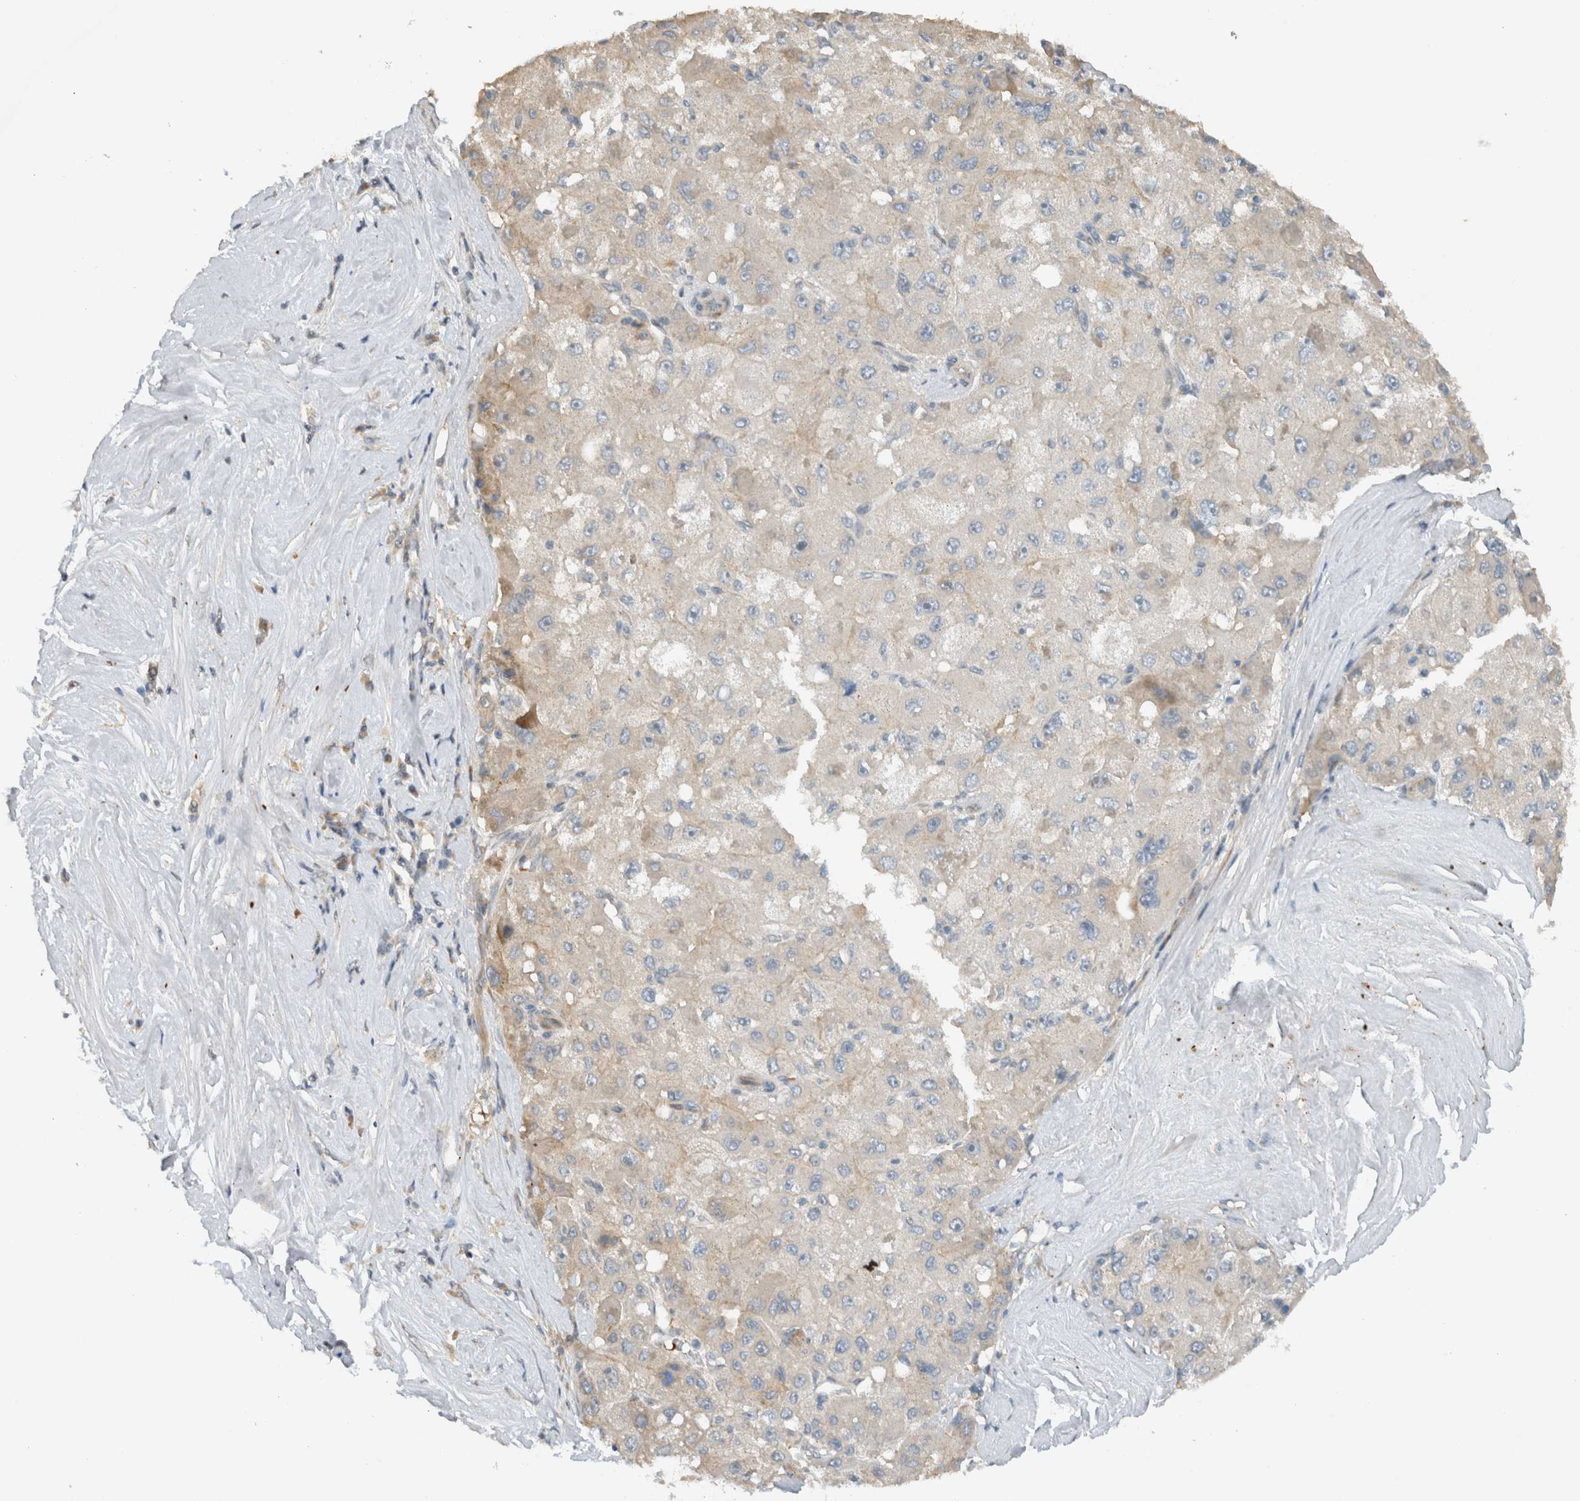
{"staining": {"intensity": "weak", "quantity": "<25%", "location": "cytoplasmic/membranous"}, "tissue": "liver cancer", "cell_type": "Tumor cells", "image_type": "cancer", "snomed": [{"axis": "morphology", "description": "Carcinoma, Hepatocellular, NOS"}, {"axis": "topography", "description": "Liver"}], "caption": "This is an IHC micrograph of human liver cancer (hepatocellular carcinoma). There is no positivity in tumor cells.", "gene": "ERCC6L2", "patient": {"sex": "male", "age": 80}}